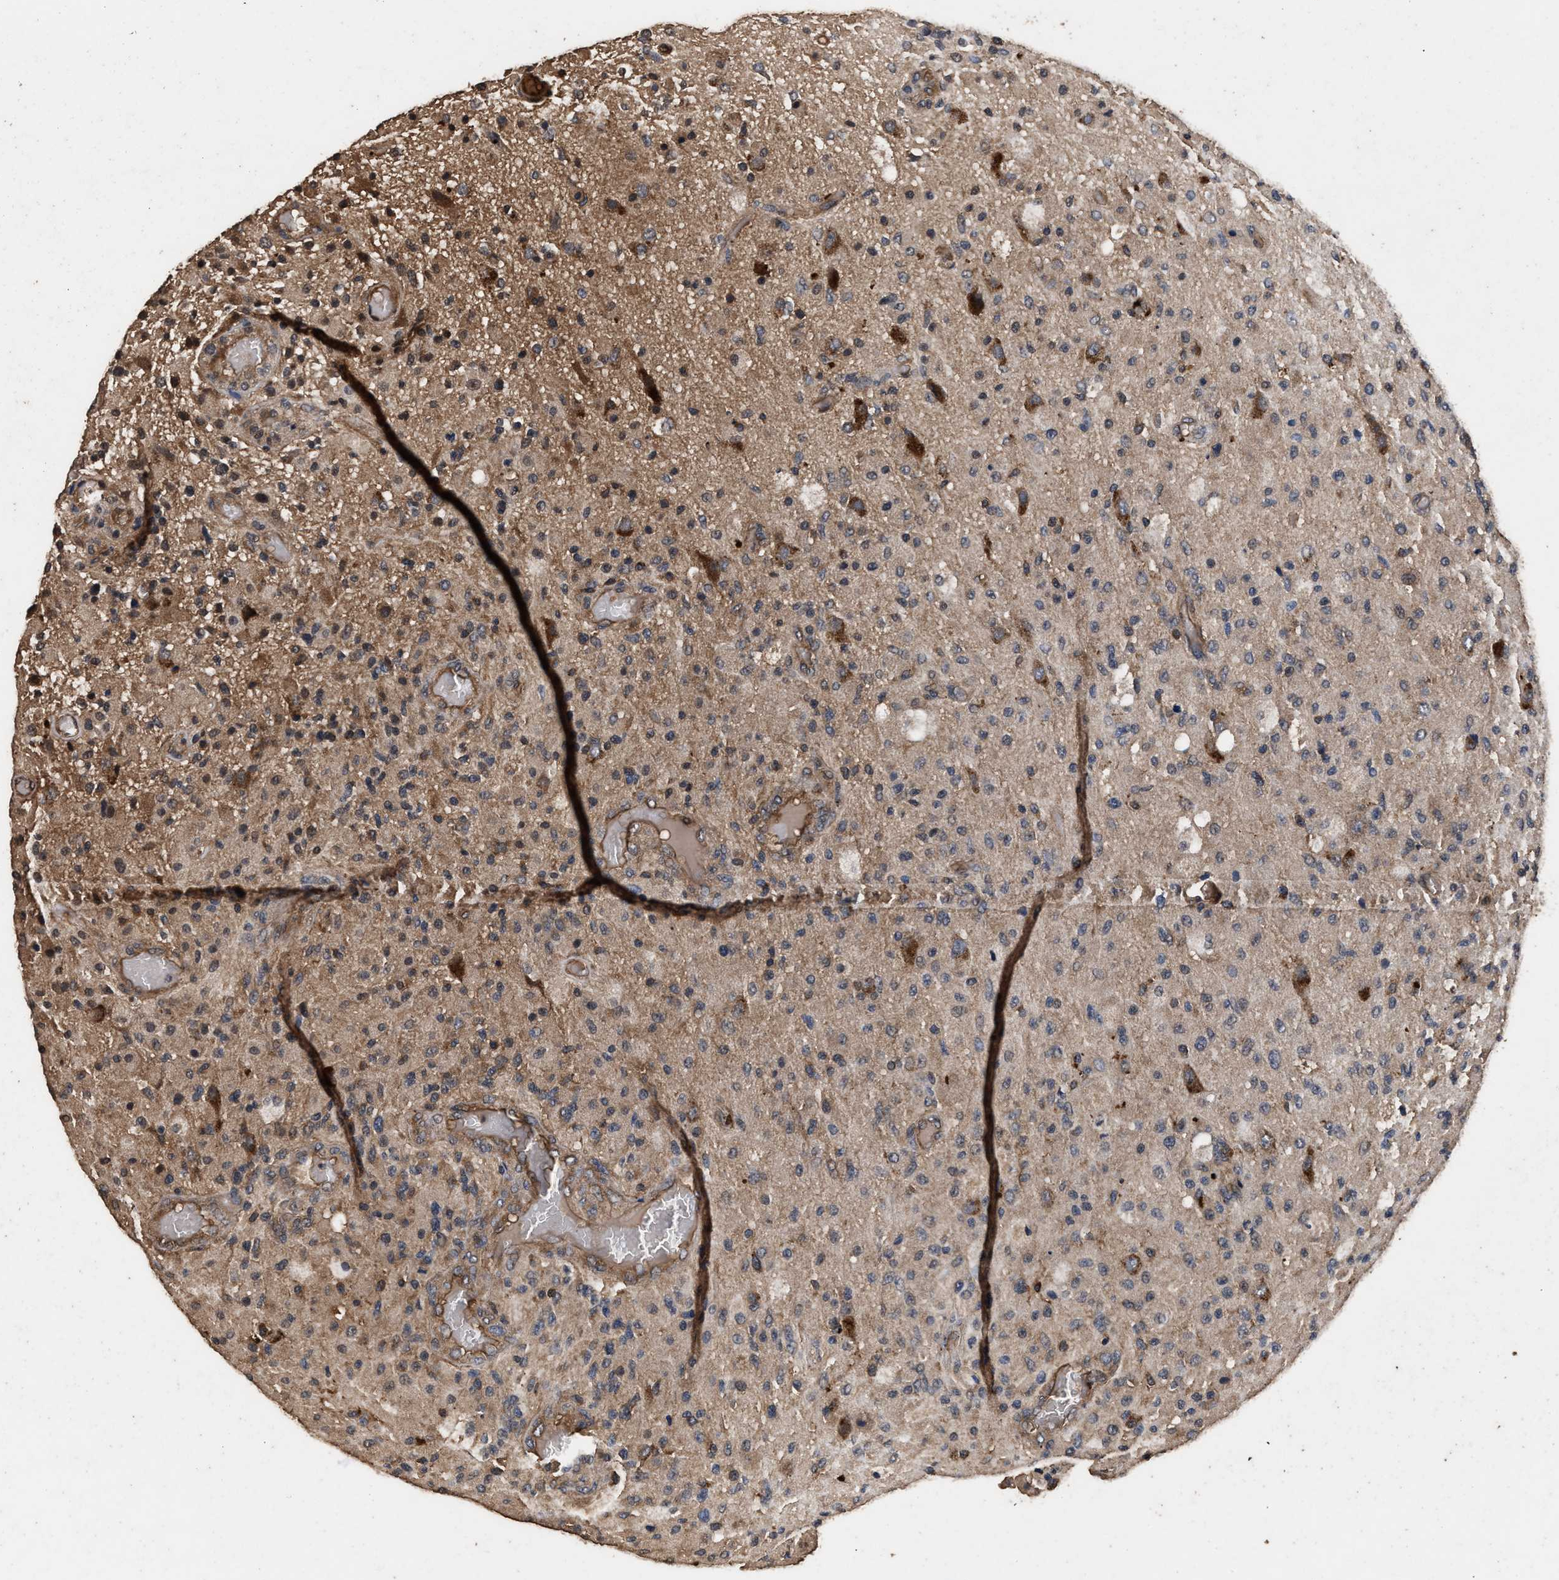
{"staining": {"intensity": "moderate", "quantity": "<25%", "location": "cytoplasmic/membranous"}, "tissue": "glioma", "cell_type": "Tumor cells", "image_type": "cancer", "snomed": [{"axis": "morphology", "description": "Normal tissue, NOS"}, {"axis": "morphology", "description": "Glioma, malignant, High grade"}, {"axis": "topography", "description": "Cerebral cortex"}], "caption": "Brown immunohistochemical staining in human high-grade glioma (malignant) displays moderate cytoplasmic/membranous positivity in about <25% of tumor cells. (IHC, brightfield microscopy, high magnification).", "gene": "KYAT1", "patient": {"sex": "male", "age": 77}}